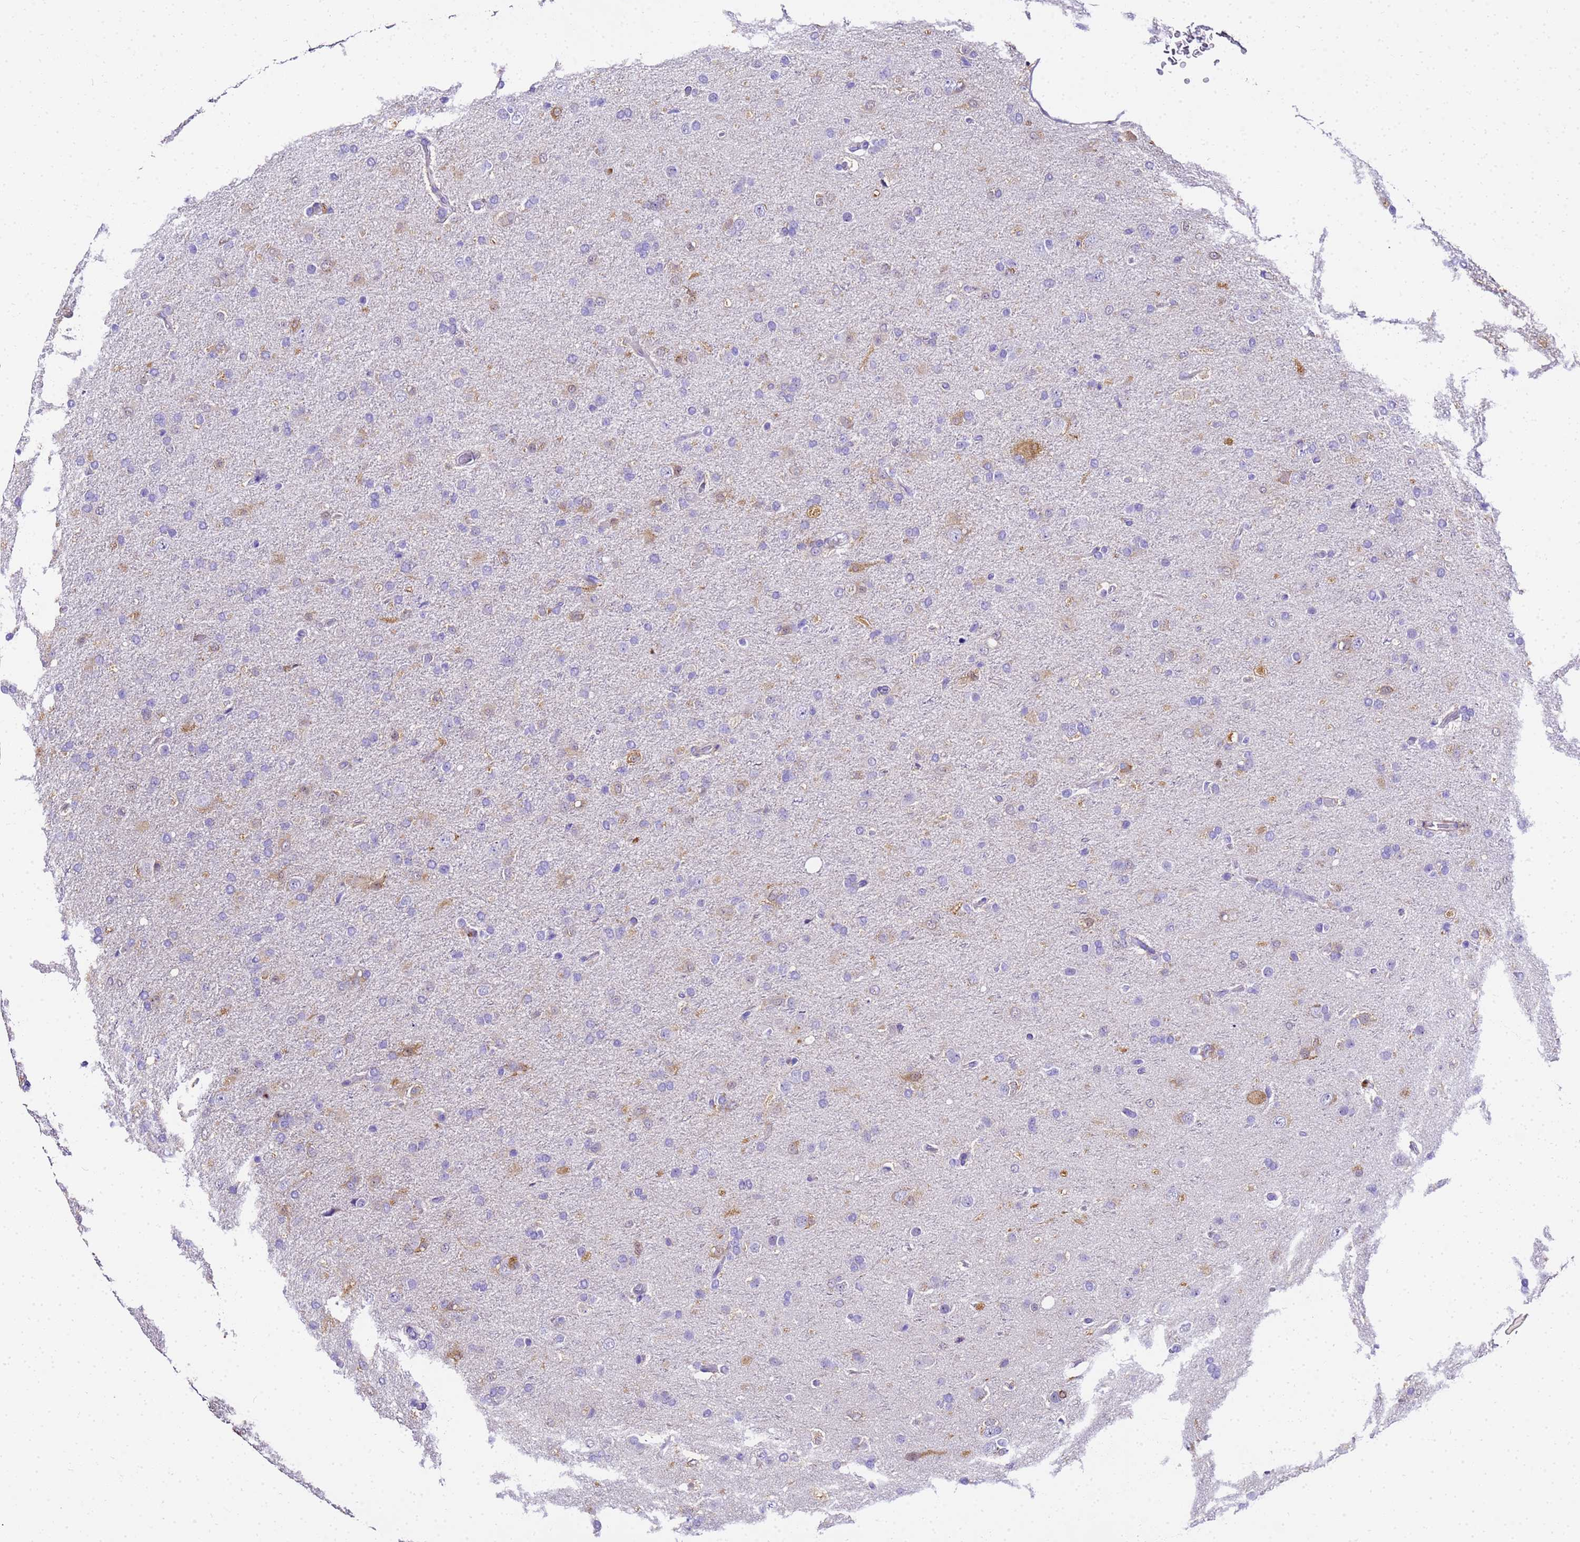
{"staining": {"intensity": "moderate", "quantity": "<25%", "location": "cytoplasmic/membranous"}, "tissue": "glioma", "cell_type": "Tumor cells", "image_type": "cancer", "snomed": [{"axis": "morphology", "description": "Glioma, malignant, Low grade"}, {"axis": "topography", "description": "Brain"}], "caption": "Immunohistochemistry staining of malignant low-grade glioma, which displays low levels of moderate cytoplasmic/membranous positivity in about <25% of tumor cells indicating moderate cytoplasmic/membranous protein expression. The staining was performed using DAB (3,3'-diaminobenzidine) (brown) for protein detection and nuclei were counterstained in hematoxylin (blue).", "gene": "HSPB6", "patient": {"sex": "male", "age": 65}}